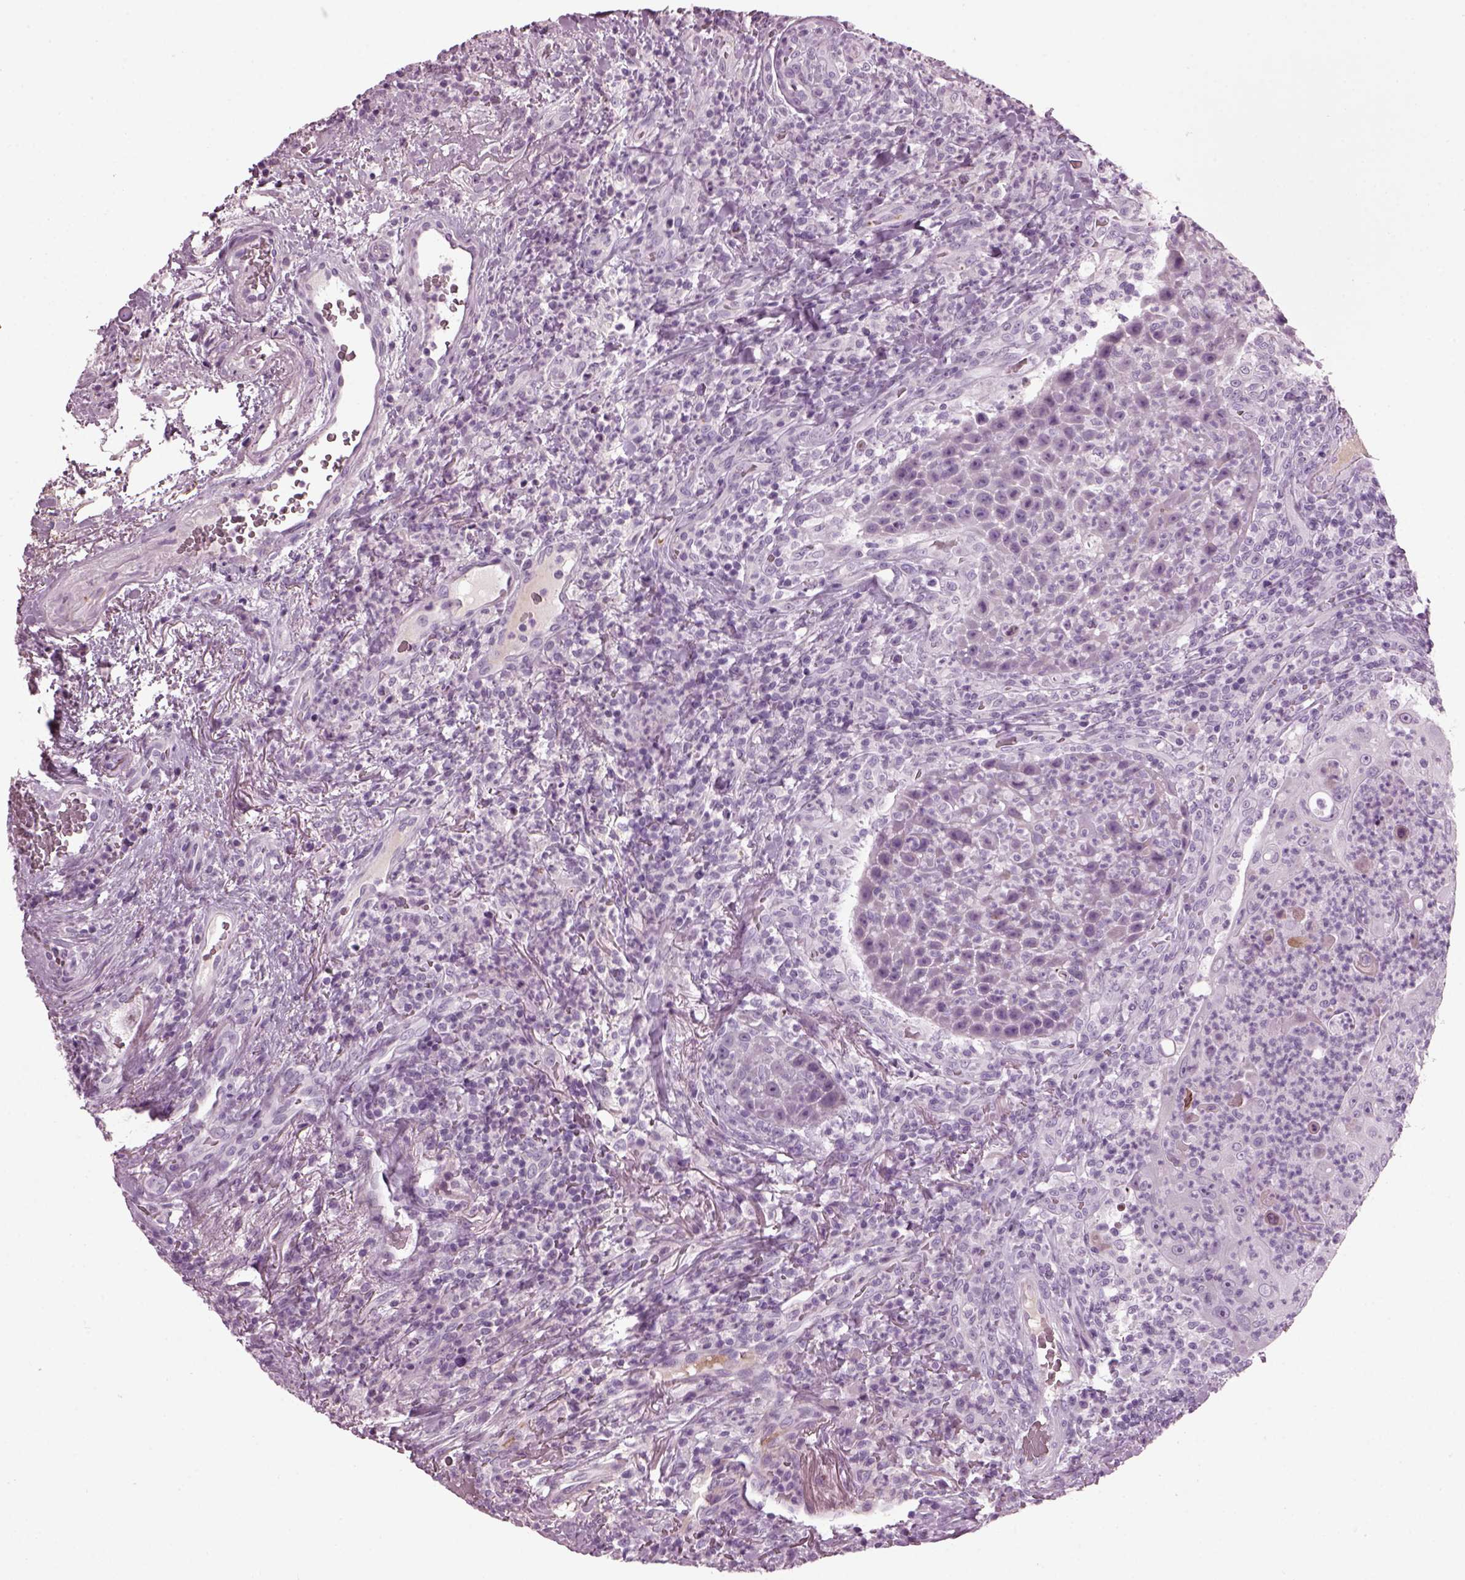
{"staining": {"intensity": "negative", "quantity": "none", "location": "none"}, "tissue": "head and neck cancer", "cell_type": "Tumor cells", "image_type": "cancer", "snomed": [{"axis": "morphology", "description": "Squamous cell carcinoma, NOS"}, {"axis": "topography", "description": "Head-Neck"}], "caption": "Immunohistochemistry of head and neck squamous cell carcinoma demonstrates no staining in tumor cells.", "gene": "DPYSL5", "patient": {"sex": "male", "age": 69}}